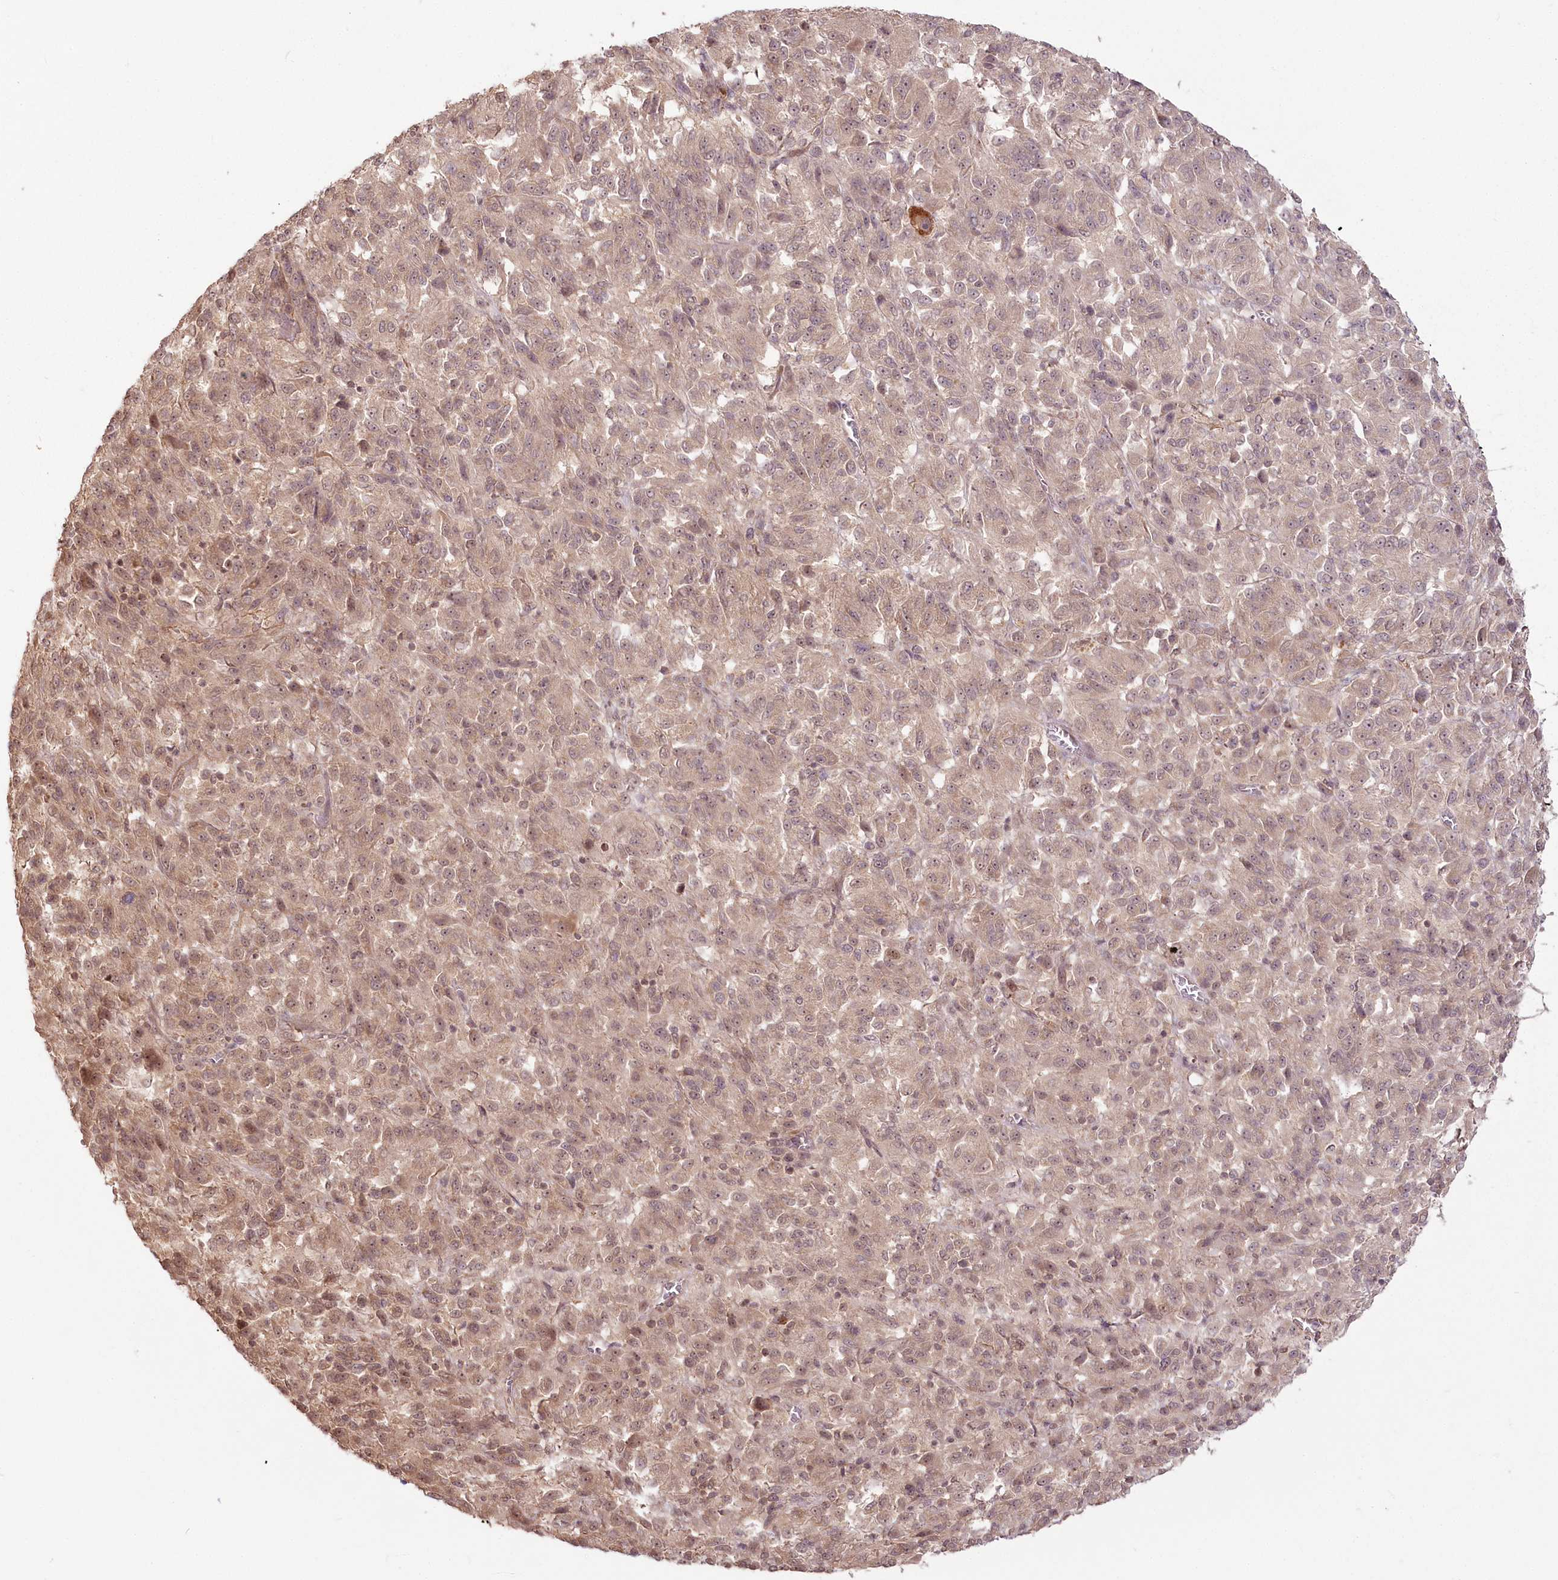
{"staining": {"intensity": "moderate", "quantity": ">75%", "location": "cytoplasmic/membranous,nuclear"}, "tissue": "melanoma", "cell_type": "Tumor cells", "image_type": "cancer", "snomed": [{"axis": "morphology", "description": "Malignant melanoma, Metastatic site"}, {"axis": "topography", "description": "Lung"}], "caption": "Approximately >75% of tumor cells in malignant melanoma (metastatic site) demonstrate moderate cytoplasmic/membranous and nuclear protein positivity as visualized by brown immunohistochemical staining.", "gene": "R3HDM2", "patient": {"sex": "male", "age": 64}}